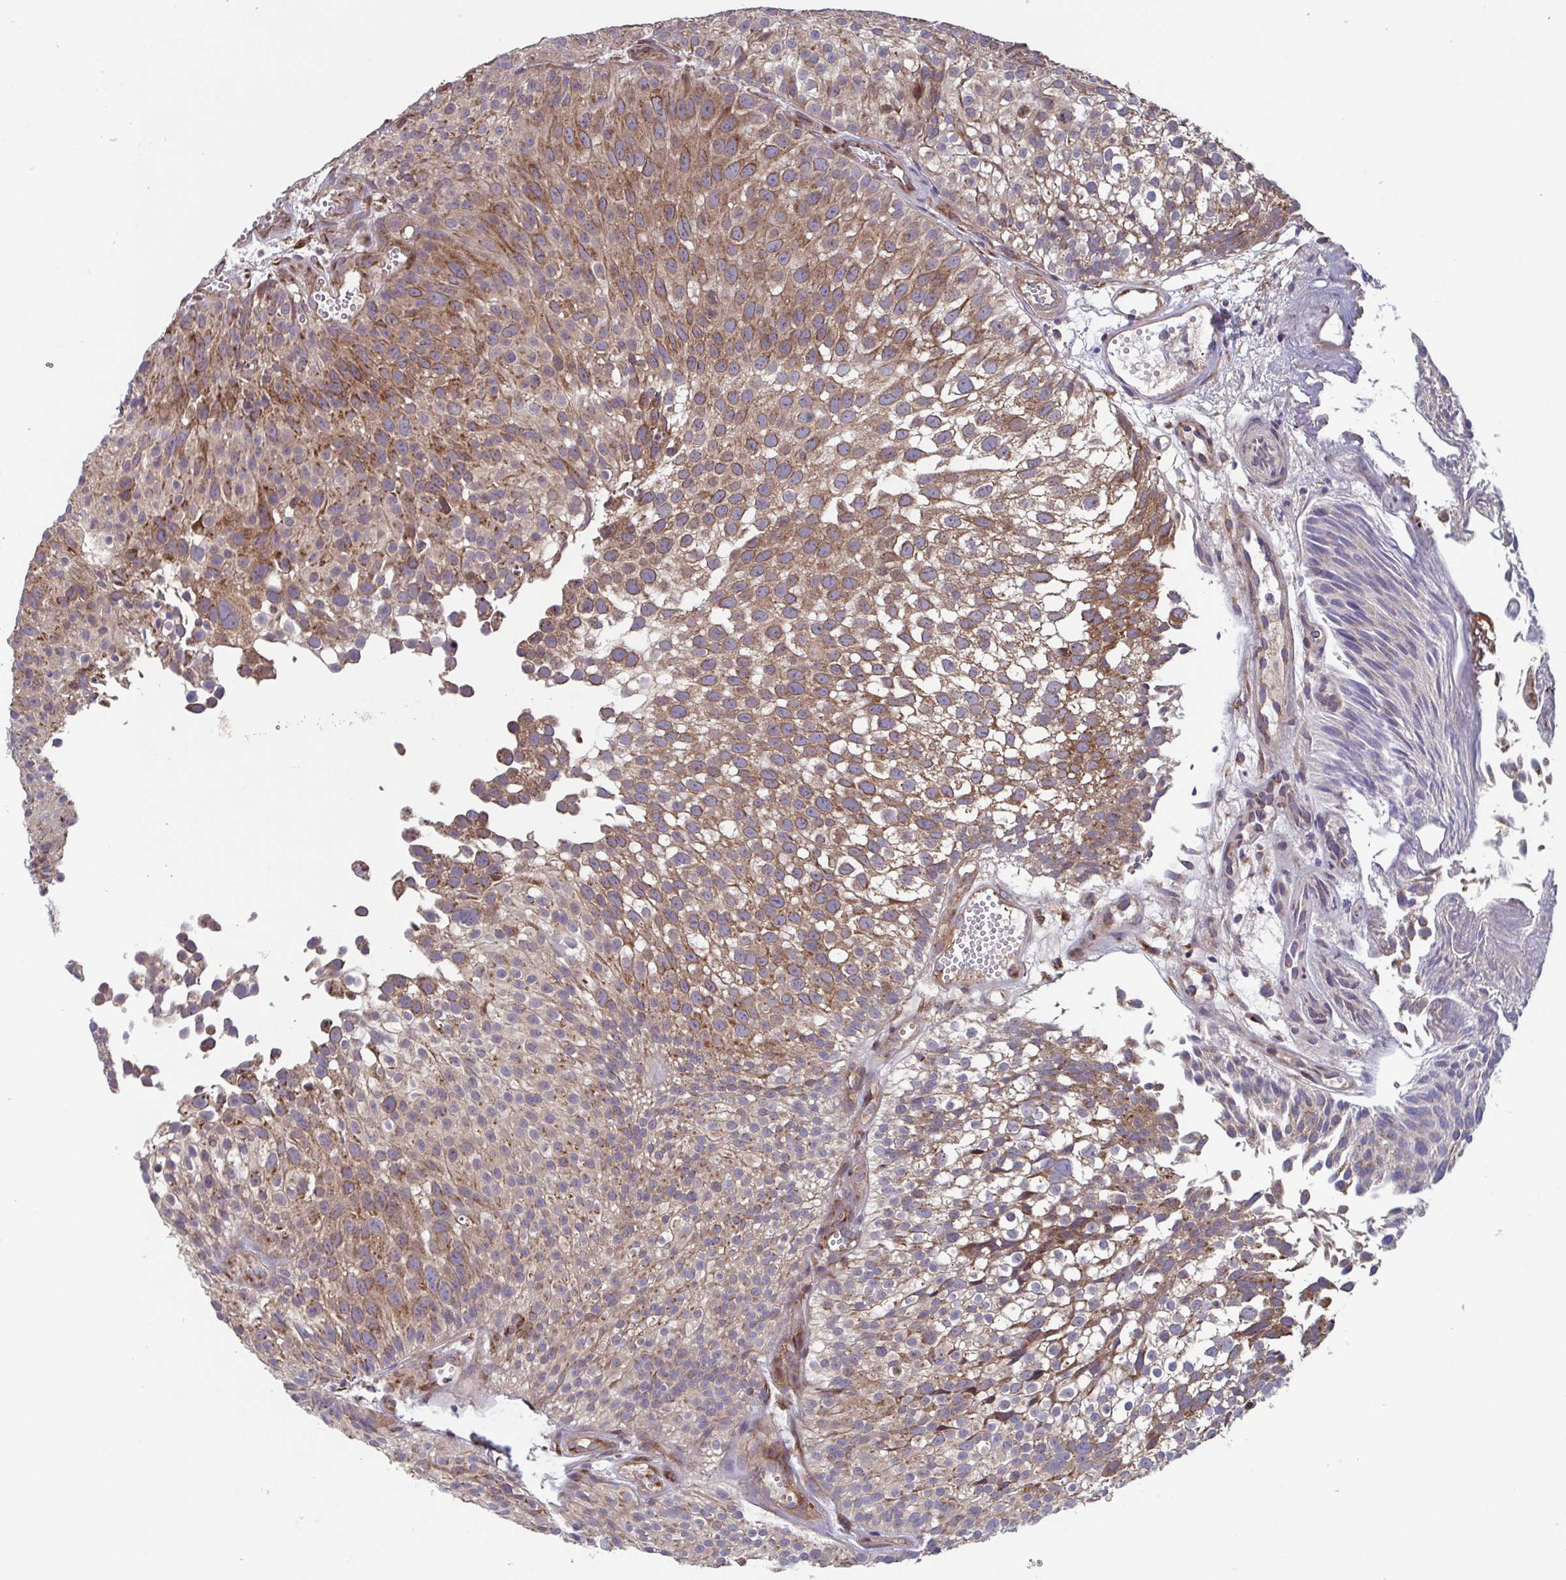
{"staining": {"intensity": "moderate", "quantity": ">75%", "location": "cytoplasmic/membranous"}, "tissue": "urothelial cancer", "cell_type": "Tumor cells", "image_type": "cancer", "snomed": [{"axis": "morphology", "description": "Urothelial carcinoma, Low grade"}, {"axis": "topography", "description": "Urinary bladder"}], "caption": "The immunohistochemical stain labels moderate cytoplasmic/membranous staining in tumor cells of urothelial carcinoma (low-grade) tissue. (DAB (3,3'-diaminobenzidine) IHC, brown staining for protein, blue staining for nuclei).", "gene": "COPB1", "patient": {"sex": "male", "age": 70}}